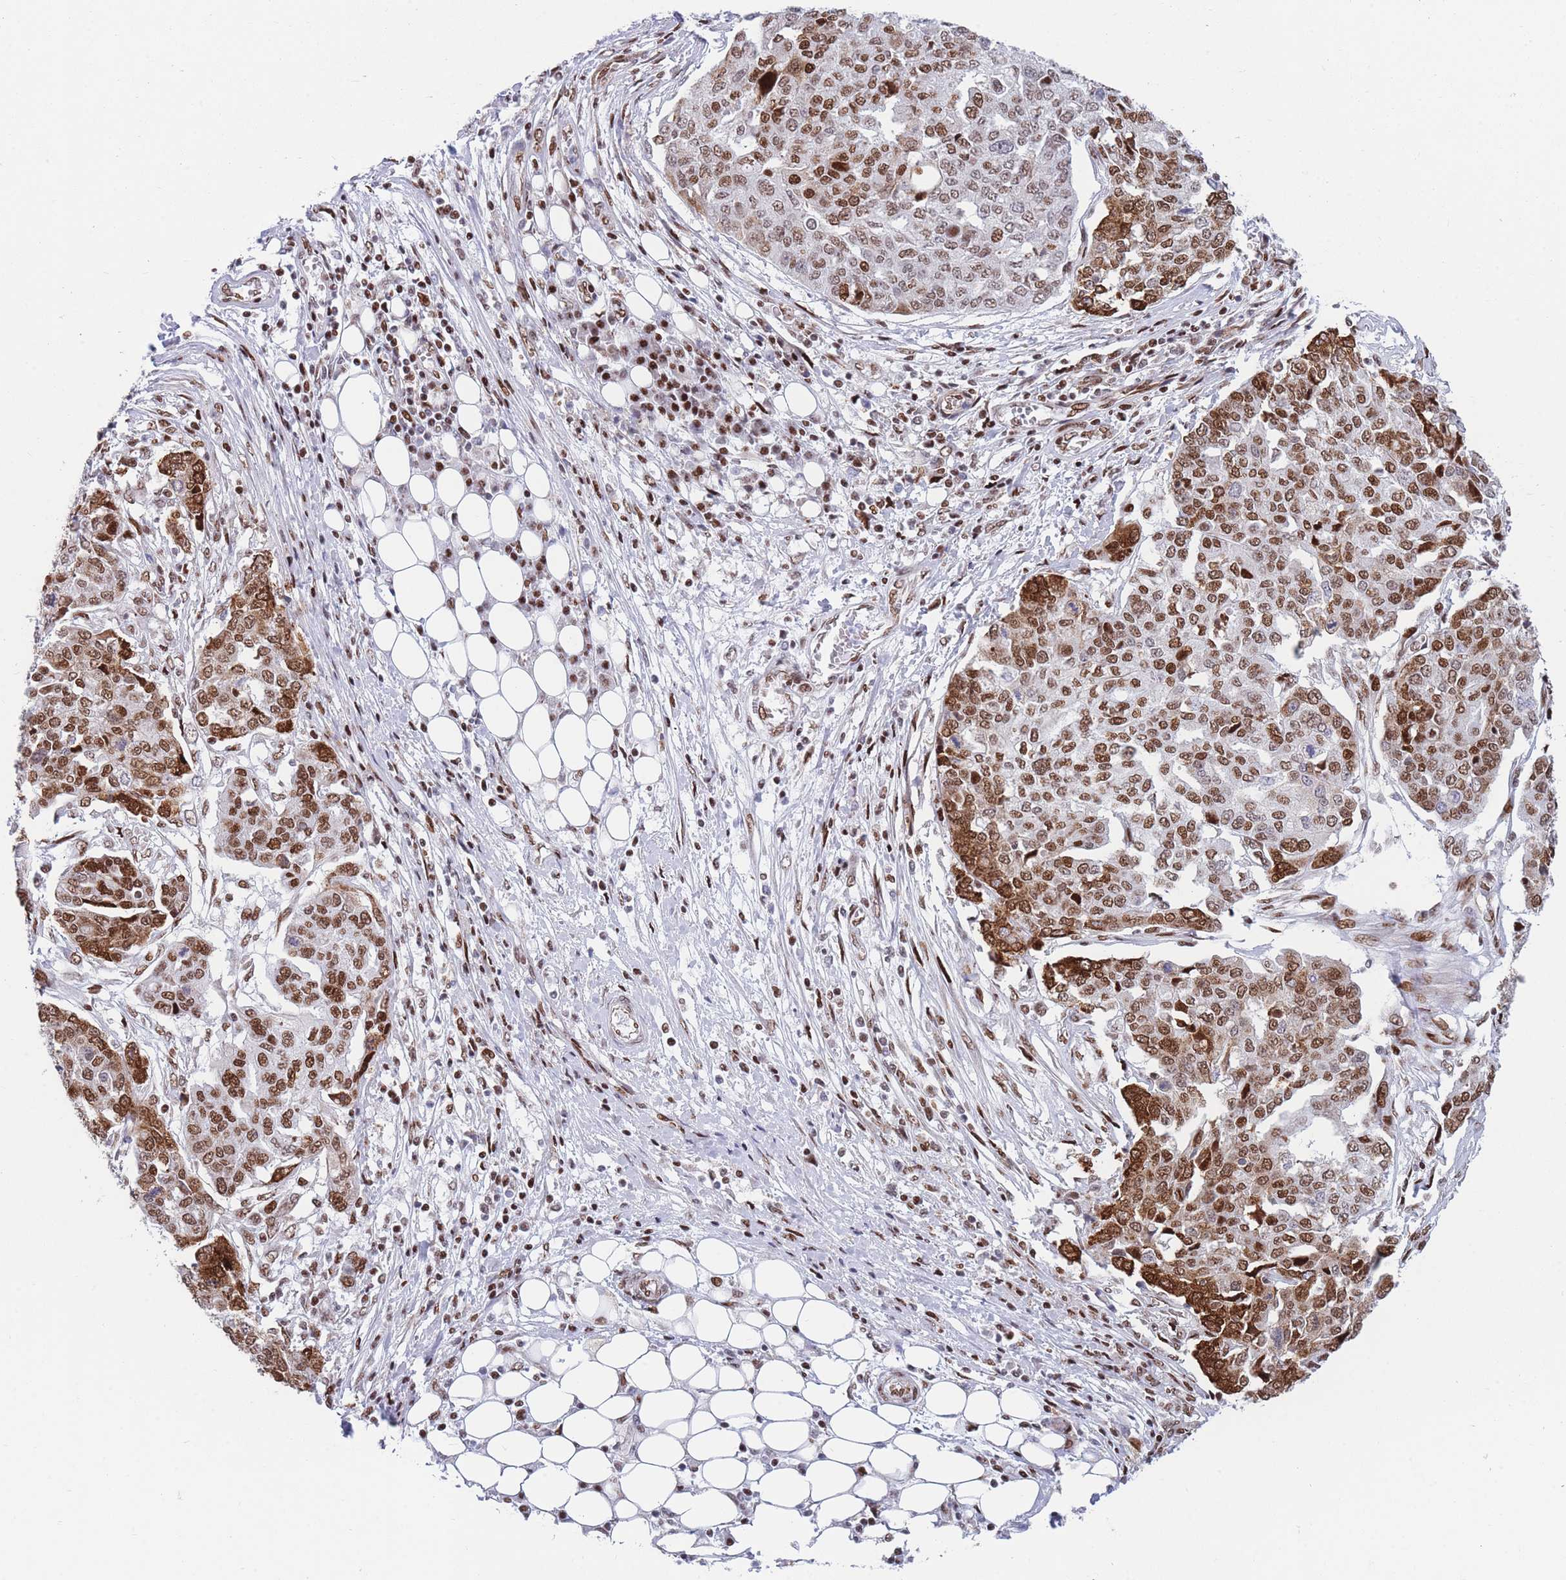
{"staining": {"intensity": "strong", "quantity": ">75%", "location": "cytoplasmic/membranous,nuclear"}, "tissue": "ovarian cancer", "cell_type": "Tumor cells", "image_type": "cancer", "snomed": [{"axis": "morphology", "description": "Cystadenocarcinoma, serous, NOS"}, {"axis": "topography", "description": "Soft tissue"}, {"axis": "topography", "description": "Ovary"}], "caption": "Protein expression analysis of ovarian cancer reveals strong cytoplasmic/membranous and nuclear staining in approximately >75% of tumor cells. Nuclei are stained in blue.", "gene": "DNAJC3", "patient": {"sex": "female", "age": 57}}